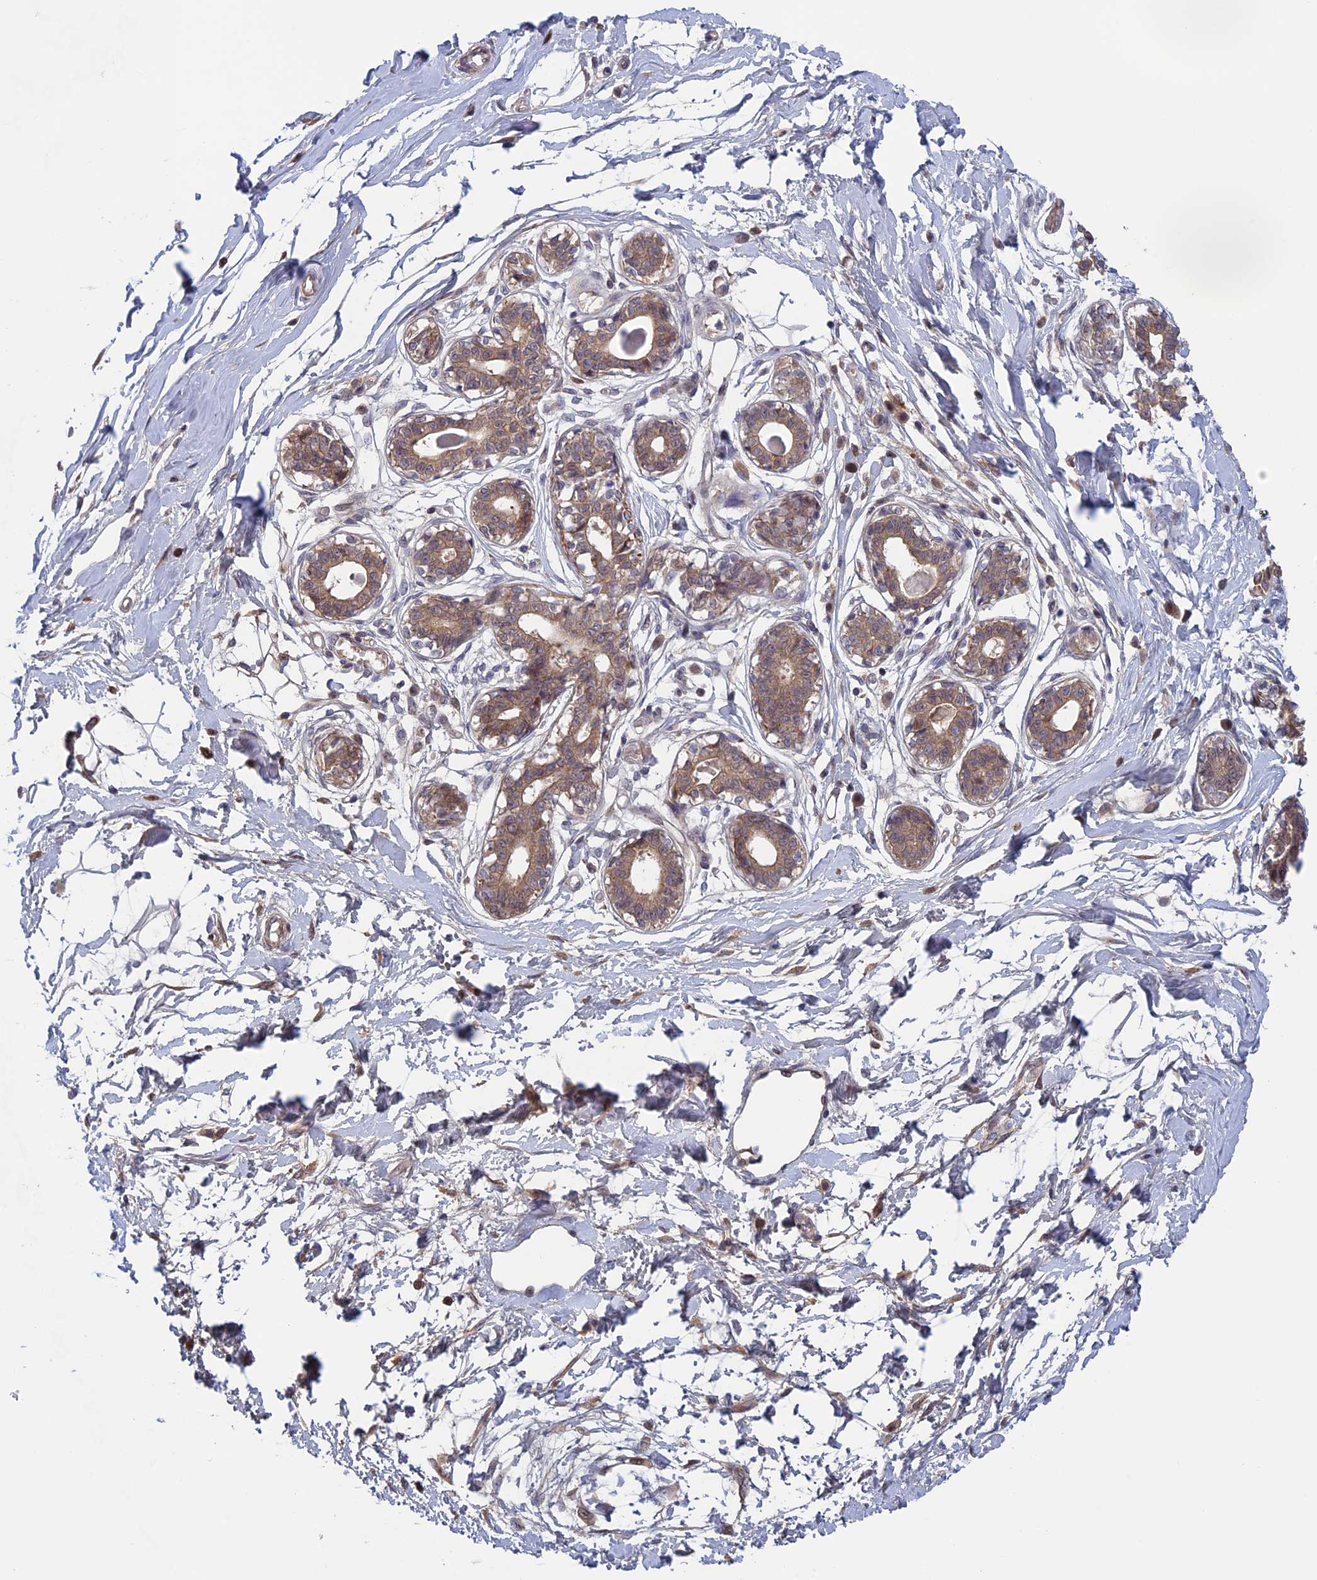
{"staining": {"intensity": "moderate", "quantity": ">75%", "location": "cytoplasmic/membranous"}, "tissue": "breast", "cell_type": "Adipocytes", "image_type": "normal", "snomed": [{"axis": "morphology", "description": "Normal tissue, NOS"}, {"axis": "topography", "description": "Breast"}], "caption": "Moderate cytoplasmic/membranous protein positivity is appreciated in approximately >75% of adipocytes in breast. (IHC, brightfield microscopy, high magnification).", "gene": "FADS1", "patient": {"sex": "female", "age": 45}}